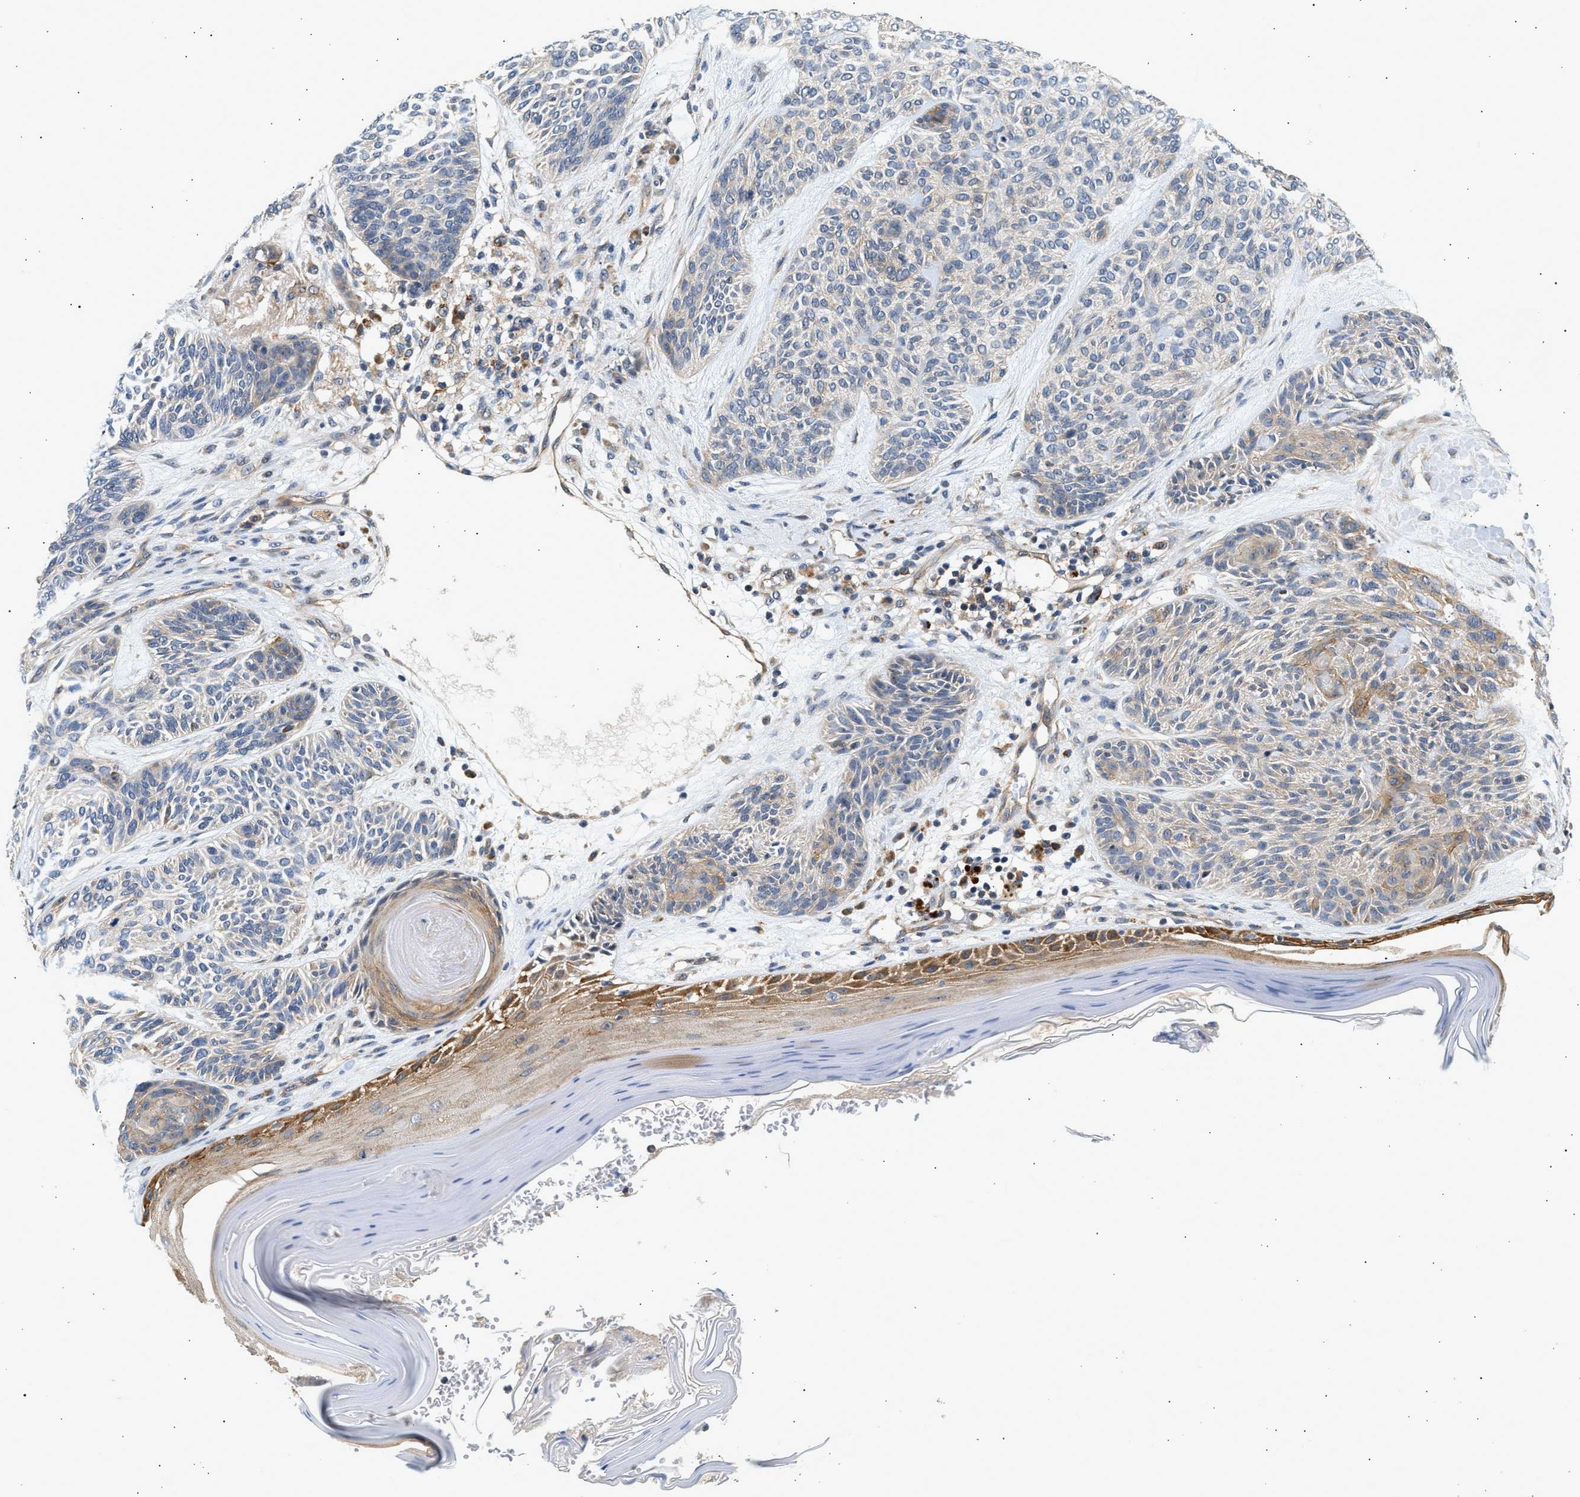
{"staining": {"intensity": "weak", "quantity": "<25%", "location": "cytoplasmic/membranous"}, "tissue": "skin cancer", "cell_type": "Tumor cells", "image_type": "cancer", "snomed": [{"axis": "morphology", "description": "Basal cell carcinoma"}, {"axis": "topography", "description": "Skin"}], "caption": "A photomicrograph of basal cell carcinoma (skin) stained for a protein shows no brown staining in tumor cells.", "gene": "DUSP14", "patient": {"sex": "male", "age": 55}}